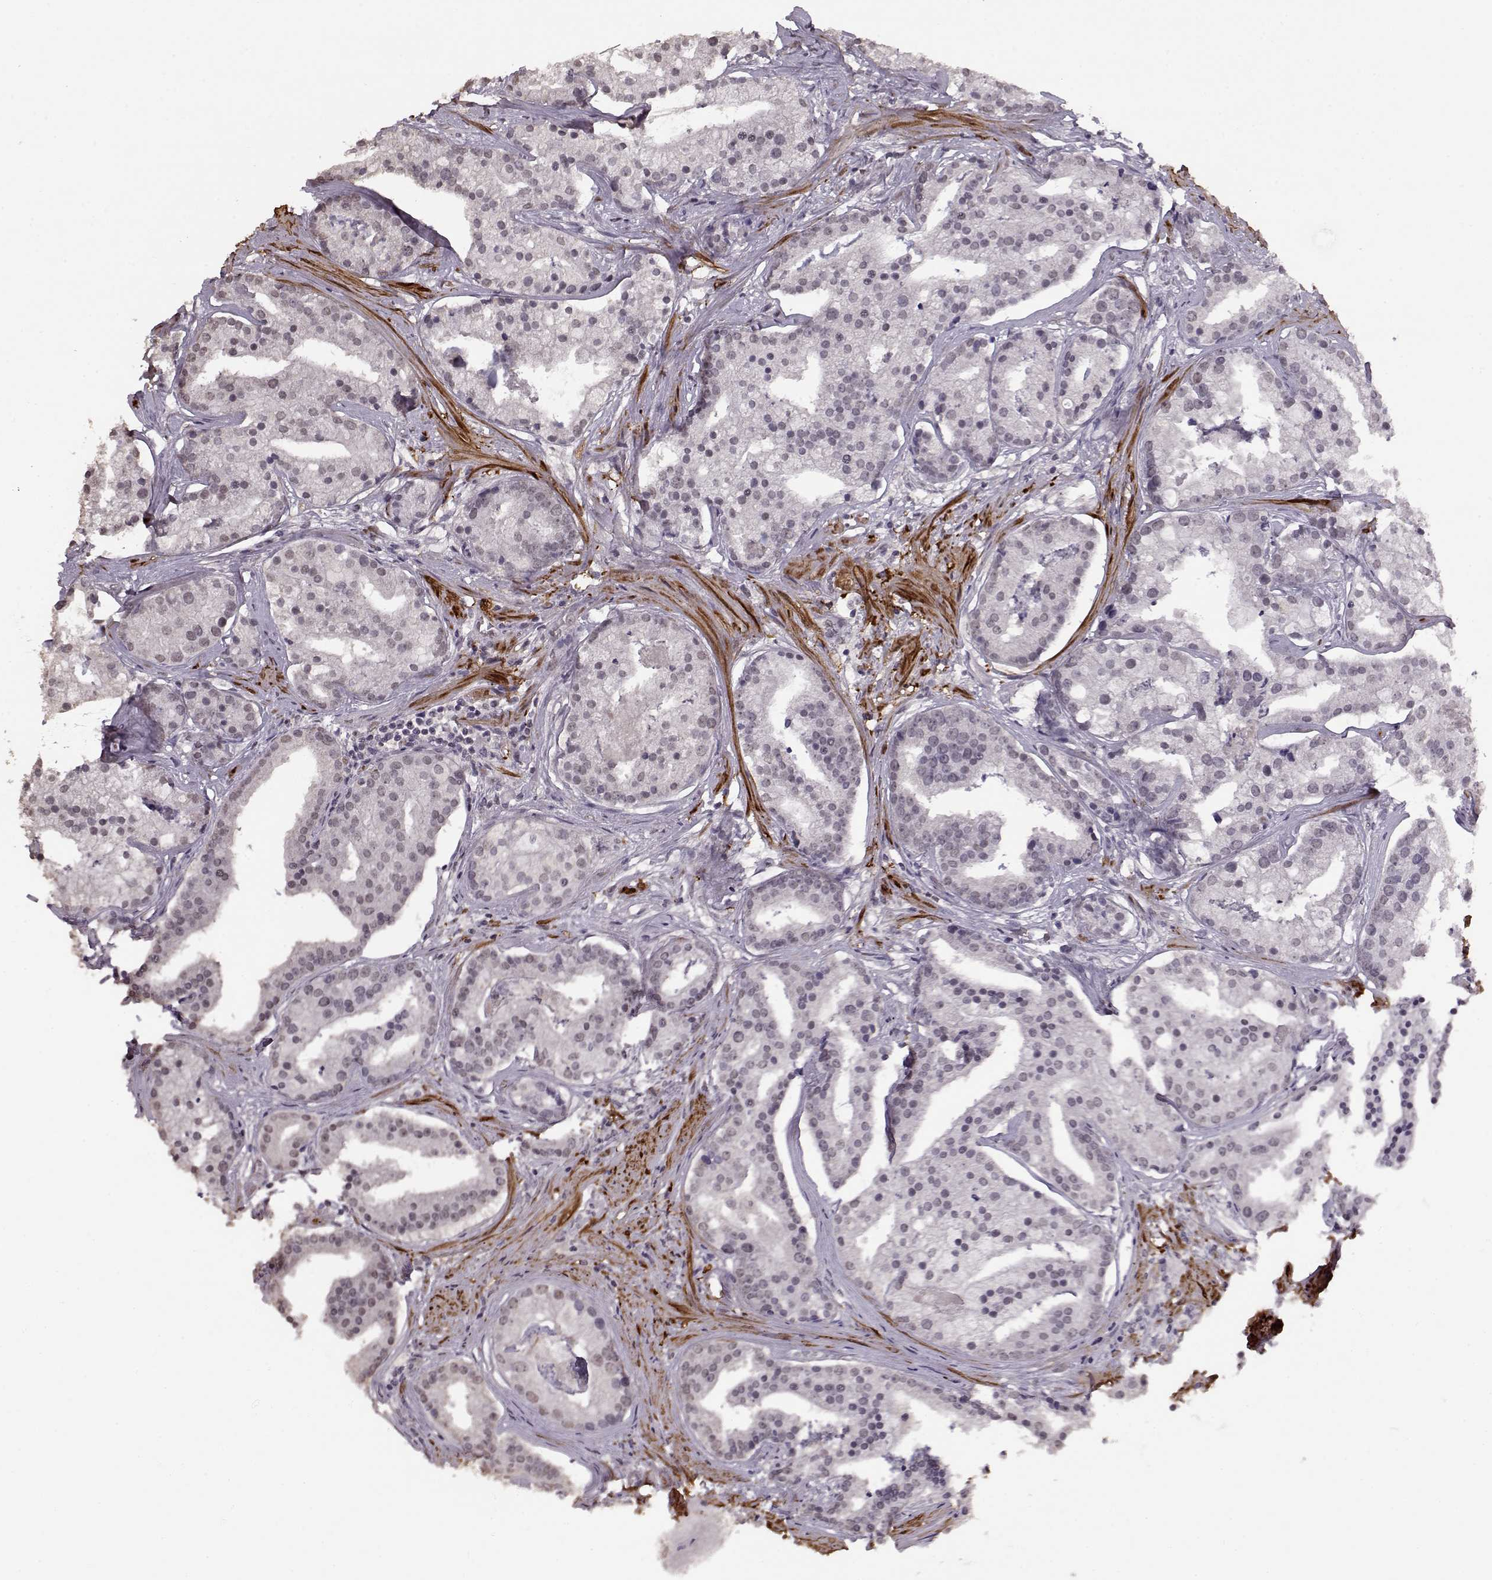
{"staining": {"intensity": "negative", "quantity": "none", "location": "none"}, "tissue": "prostate cancer", "cell_type": "Tumor cells", "image_type": "cancer", "snomed": [{"axis": "morphology", "description": "Adenocarcinoma, NOS"}, {"axis": "topography", "description": "Prostate and seminal vesicle, NOS"}, {"axis": "topography", "description": "Prostate"}], "caption": "Tumor cells show no significant protein staining in prostate adenocarcinoma.", "gene": "PCP4", "patient": {"sex": "male", "age": 44}}